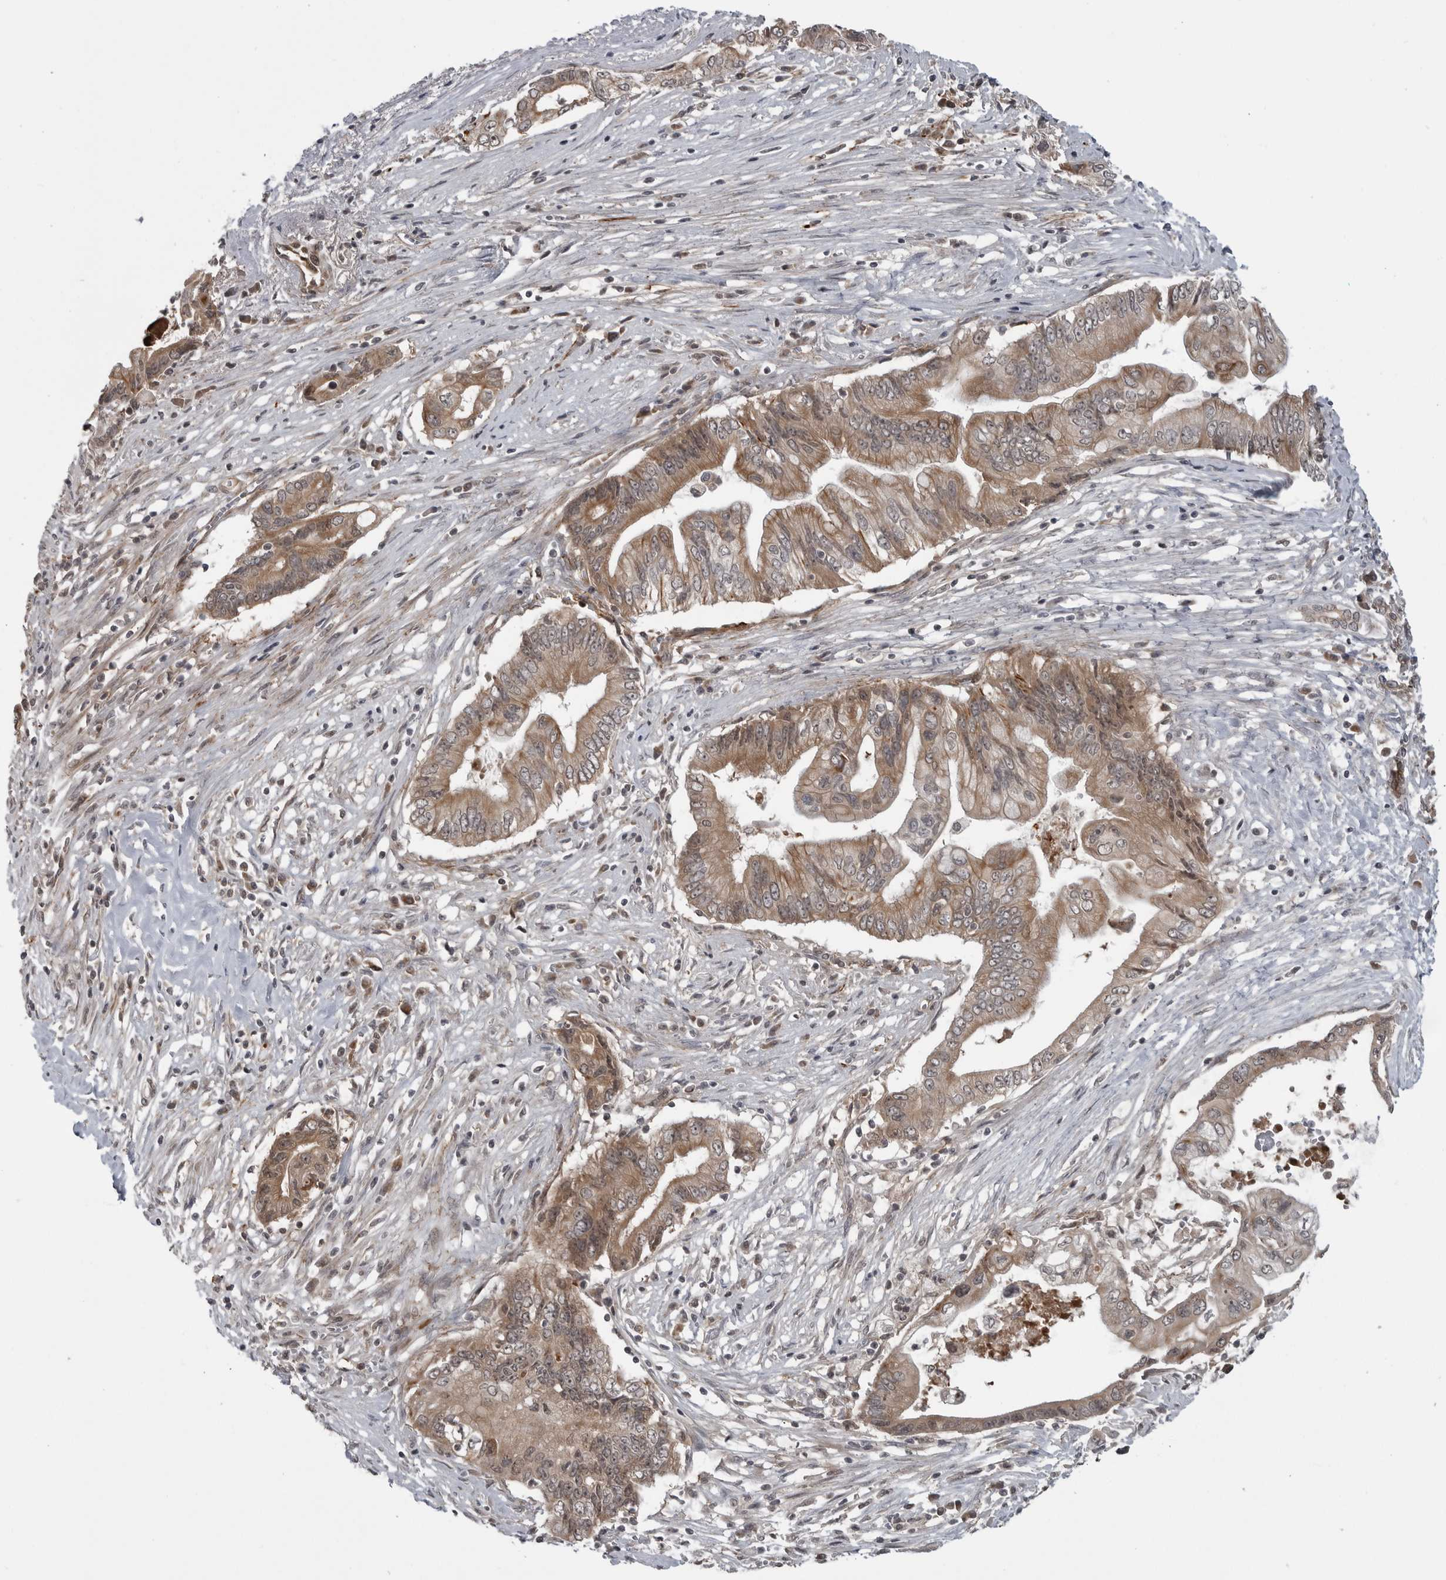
{"staining": {"intensity": "moderate", "quantity": ">75%", "location": "cytoplasmic/membranous"}, "tissue": "pancreatic cancer", "cell_type": "Tumor cells", "image_type": "cancer", "snomed": [{"axis": "morphology", "description": "Adenocarcinoma, NOS"}, {"axis": "topography", "description": "Pancreas"}], "caption": "Immunohistochemical staining of human pancreatic cancer (adenocarcinoma) shows medium levels of moderate cytoplasmic/membranous staining in about >75% of tumor cells. The protein of interest is shown in brown color, while the nuclei are stained blue.", "gene": "FAAP100", "patient": {"sex": "male", "age": 78}}